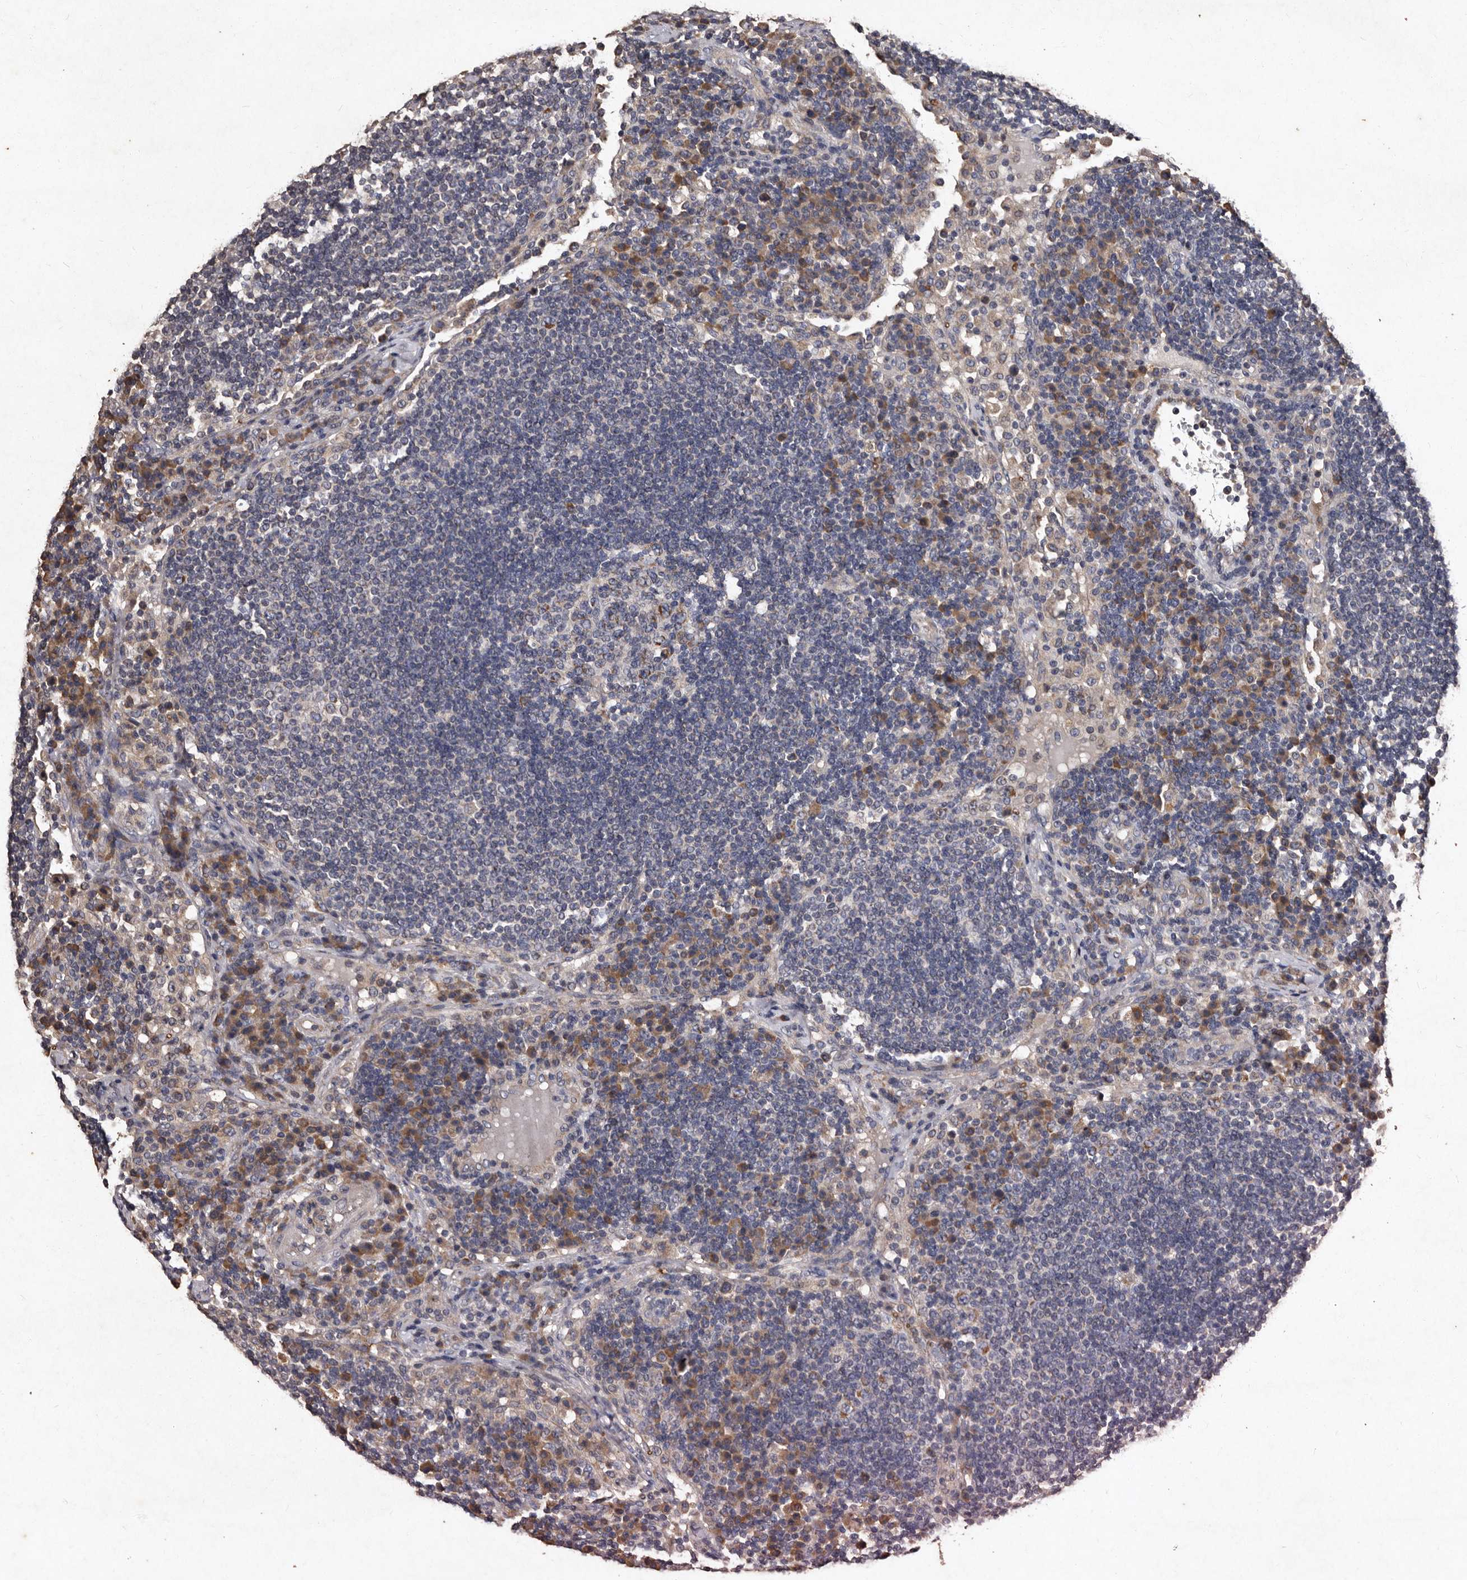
{"staining": {"intensity": "moderate", "quantity": "25%-75%", "location": "cytoplasmic/membranous"}, "tissue": "lymph node", "cell_type": "Germinal center cells", "image_type": "normal", "snomed": [{"axis": "morphology", "description": "Normal tissue, NOS"}, {"axis": "topography", "description": "Lymph node"}], "caption": "High-magnification brightfield microscopy of normal lymph node stained with DAB (brown) and counterstained with hematoxylin (blue). germinal center cells exhibit moderate cytoplasmic/membranous staining is identified in approximately25%-75% of cells. (Stains: DAB (3,3'-diaminobenzidine) in brown, nuclei in blue, Microscopy: brightfield microscopy at high magnification).", "gene": "TFB1M", "patient": {"sex": "female", "age": 53}}